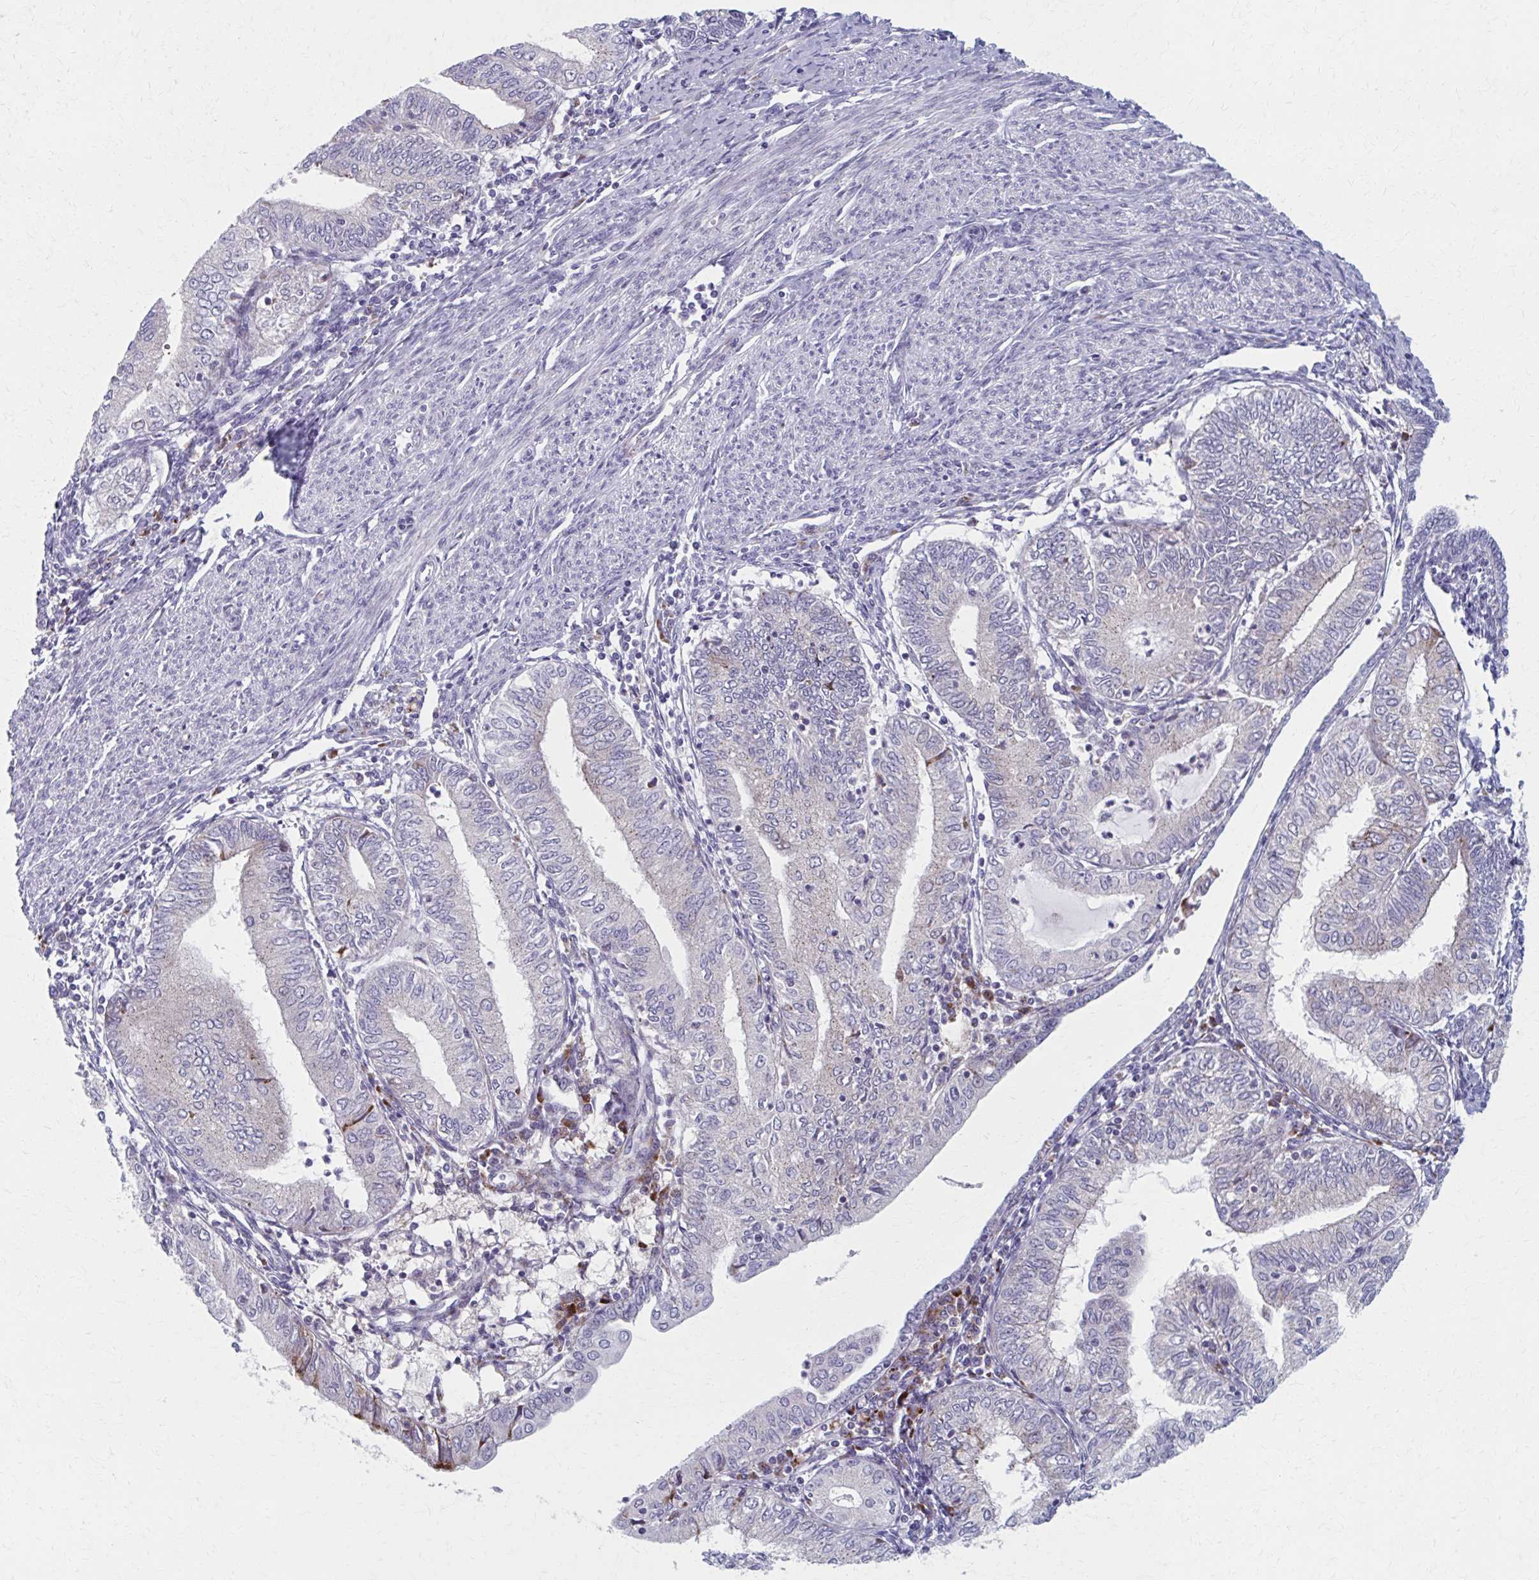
{"staining": {"intensity": "negative", "quantity": "none", "location": "none"}, "tissue": "endometrial cancer", "cell_type": "Tumor cells", "image_type": "cancer", "snomed": [{"axis": "morphology", "description": "Adenocarcinoma, NOS"}, {"axis": "topography", "description": "Endometrium"}], "caption": "A high-resolution histopathology image shows immunohistochemistry (IHC) staining of adenocarcinoma (endometrial), which reveals no significant staining in tumor cells.", "gene": "OLFM2", "patient": {"sex": "female", "age": 66}}